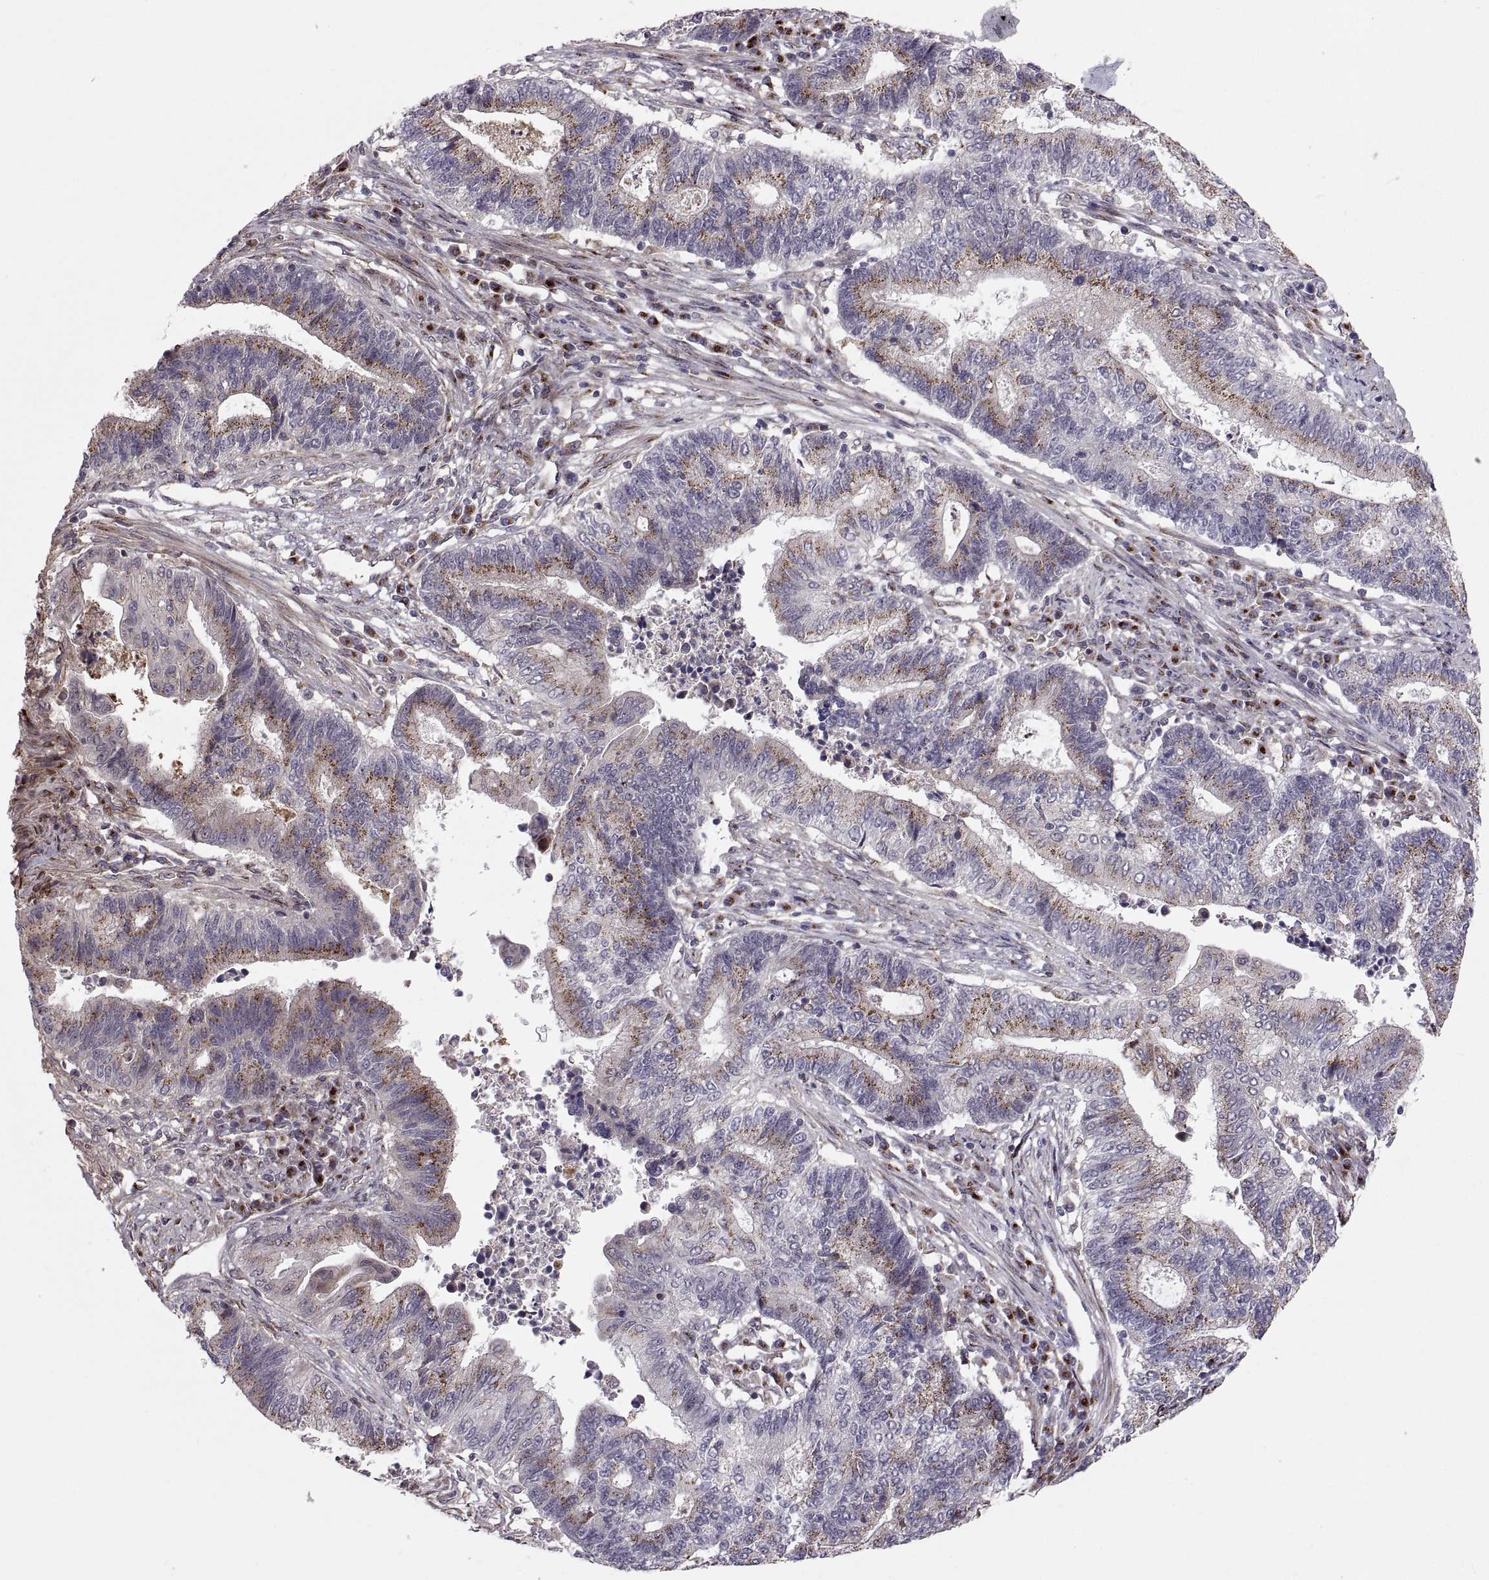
{"staining": {"intensity": "moderate", "quantity": "25%-75%", "location": "cytoplasmic/membranous"}, "tissue": "endometrial cancer", "cell_type": "Tumor cells", "image_type": "cancer", "snomed": [{"axis": "morphology", "description": "Adenocarcinoma, NOS"}, {"axis": "topography", "description": "Uterus"}, {"axis": "topography", "description": "Endometrium"}], "caption": "This micrograph shows adenocarcinoma (endometrial) stained with IHC to label a protein in brown. The cytoplasmic/membranous of tumor cells show moderate positivity for the protein. Nuclei are counter-stained blue.", "gene": "TESC", "patient": {"sex": "female", "age": 54}}